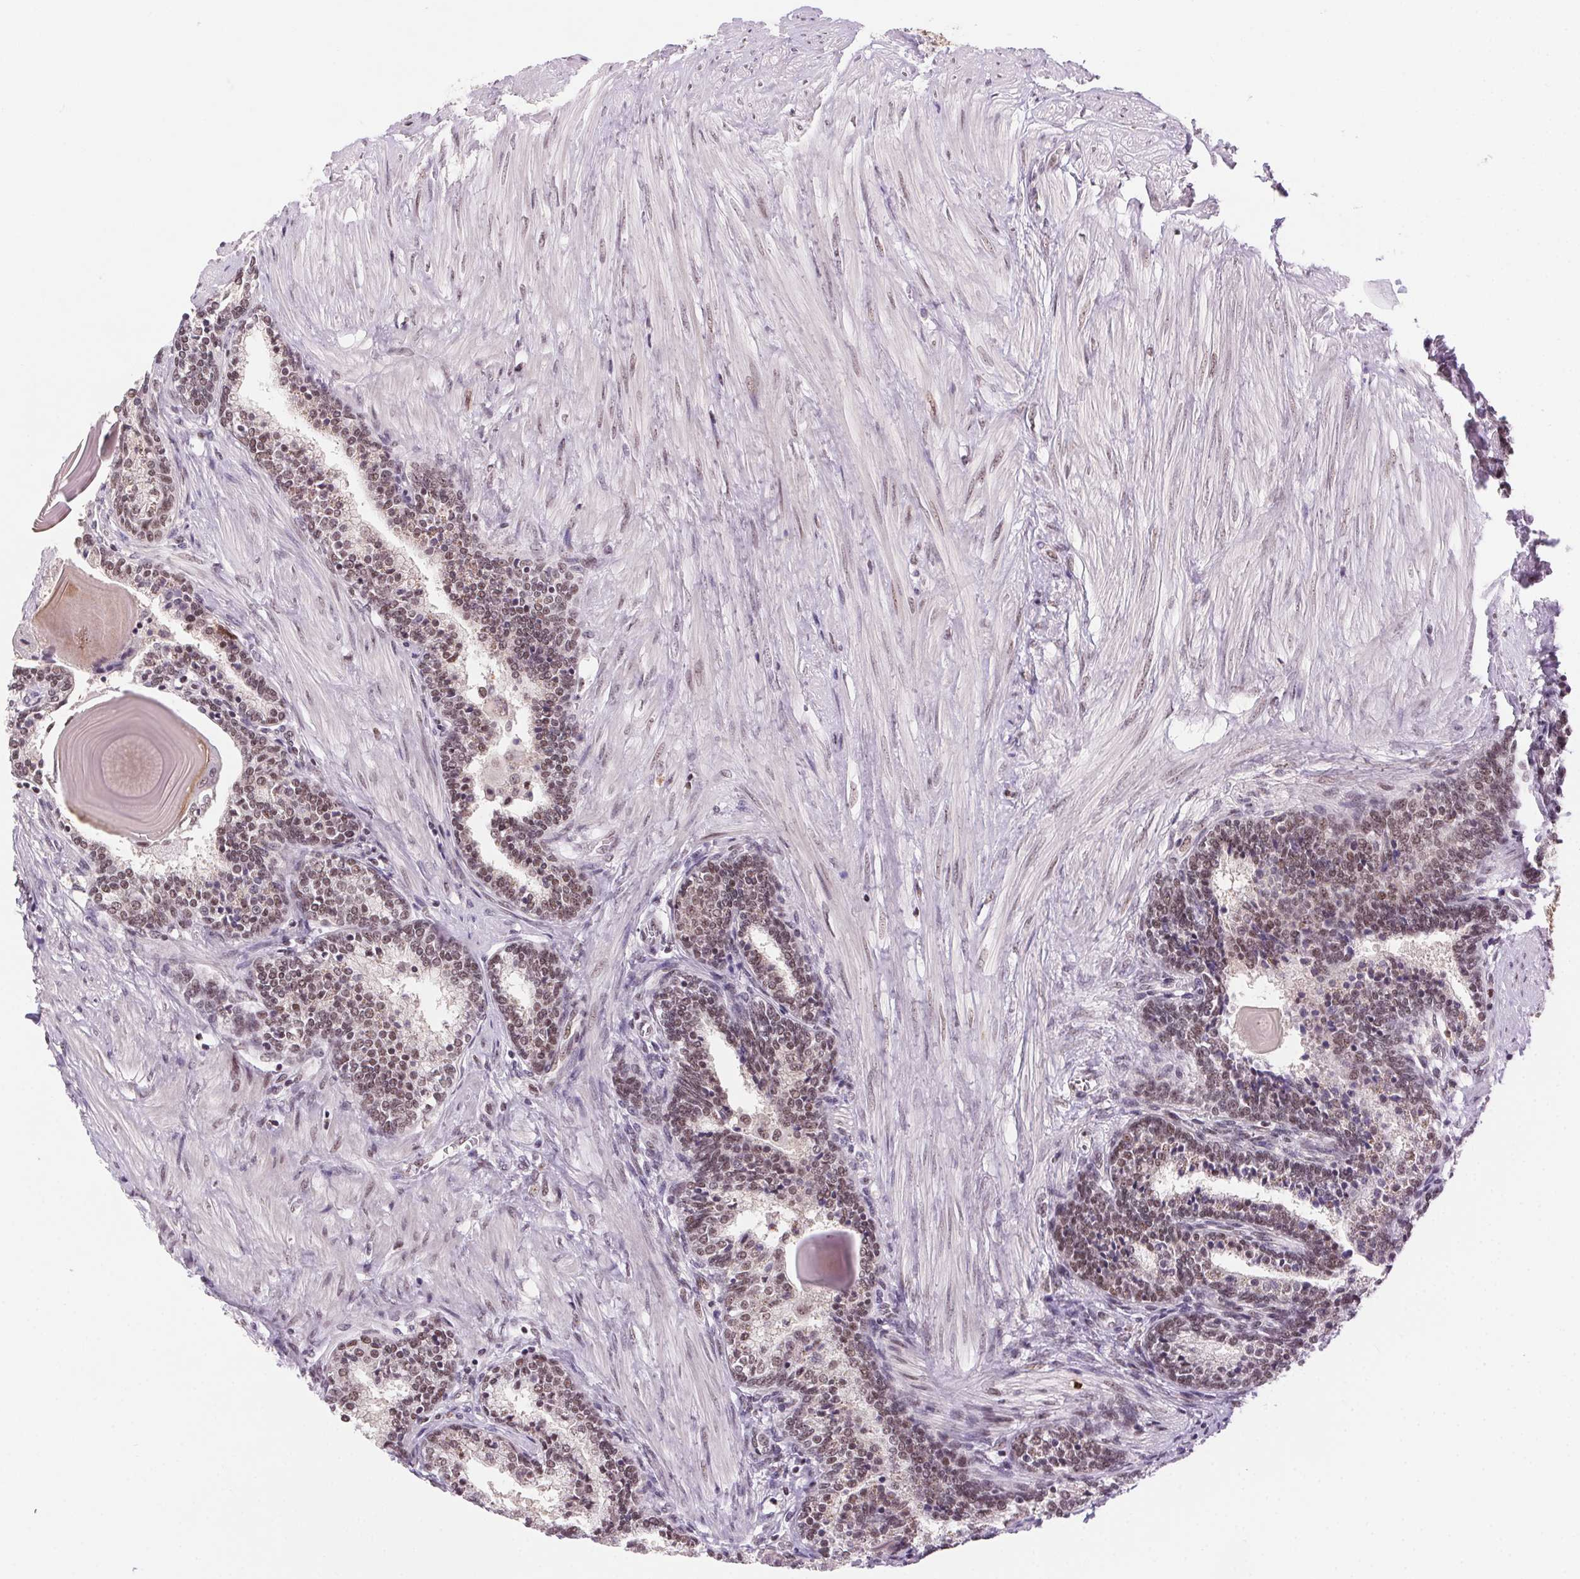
{"staining": {"intensity": "moderate", "quantity": "25%-75%", "location": "nuclear"}, "tissue": "prostate", "cell_type": "Glandular cells", "image_type": "normal", "snomed": [{"axis": "morphology", "description": "Normal tissue, NOS"}, {"axis": "topography", "description": "Prostate"}], "caption": "A brown stain labels moderate nuclear expression of a protein in glandular cells of unremarkable prostate. (DAB IHC, brown staining for protein, blue staining for nuclei).", "gene": "CD2BP2", "patient": {"sex": "male", "age": 55}}